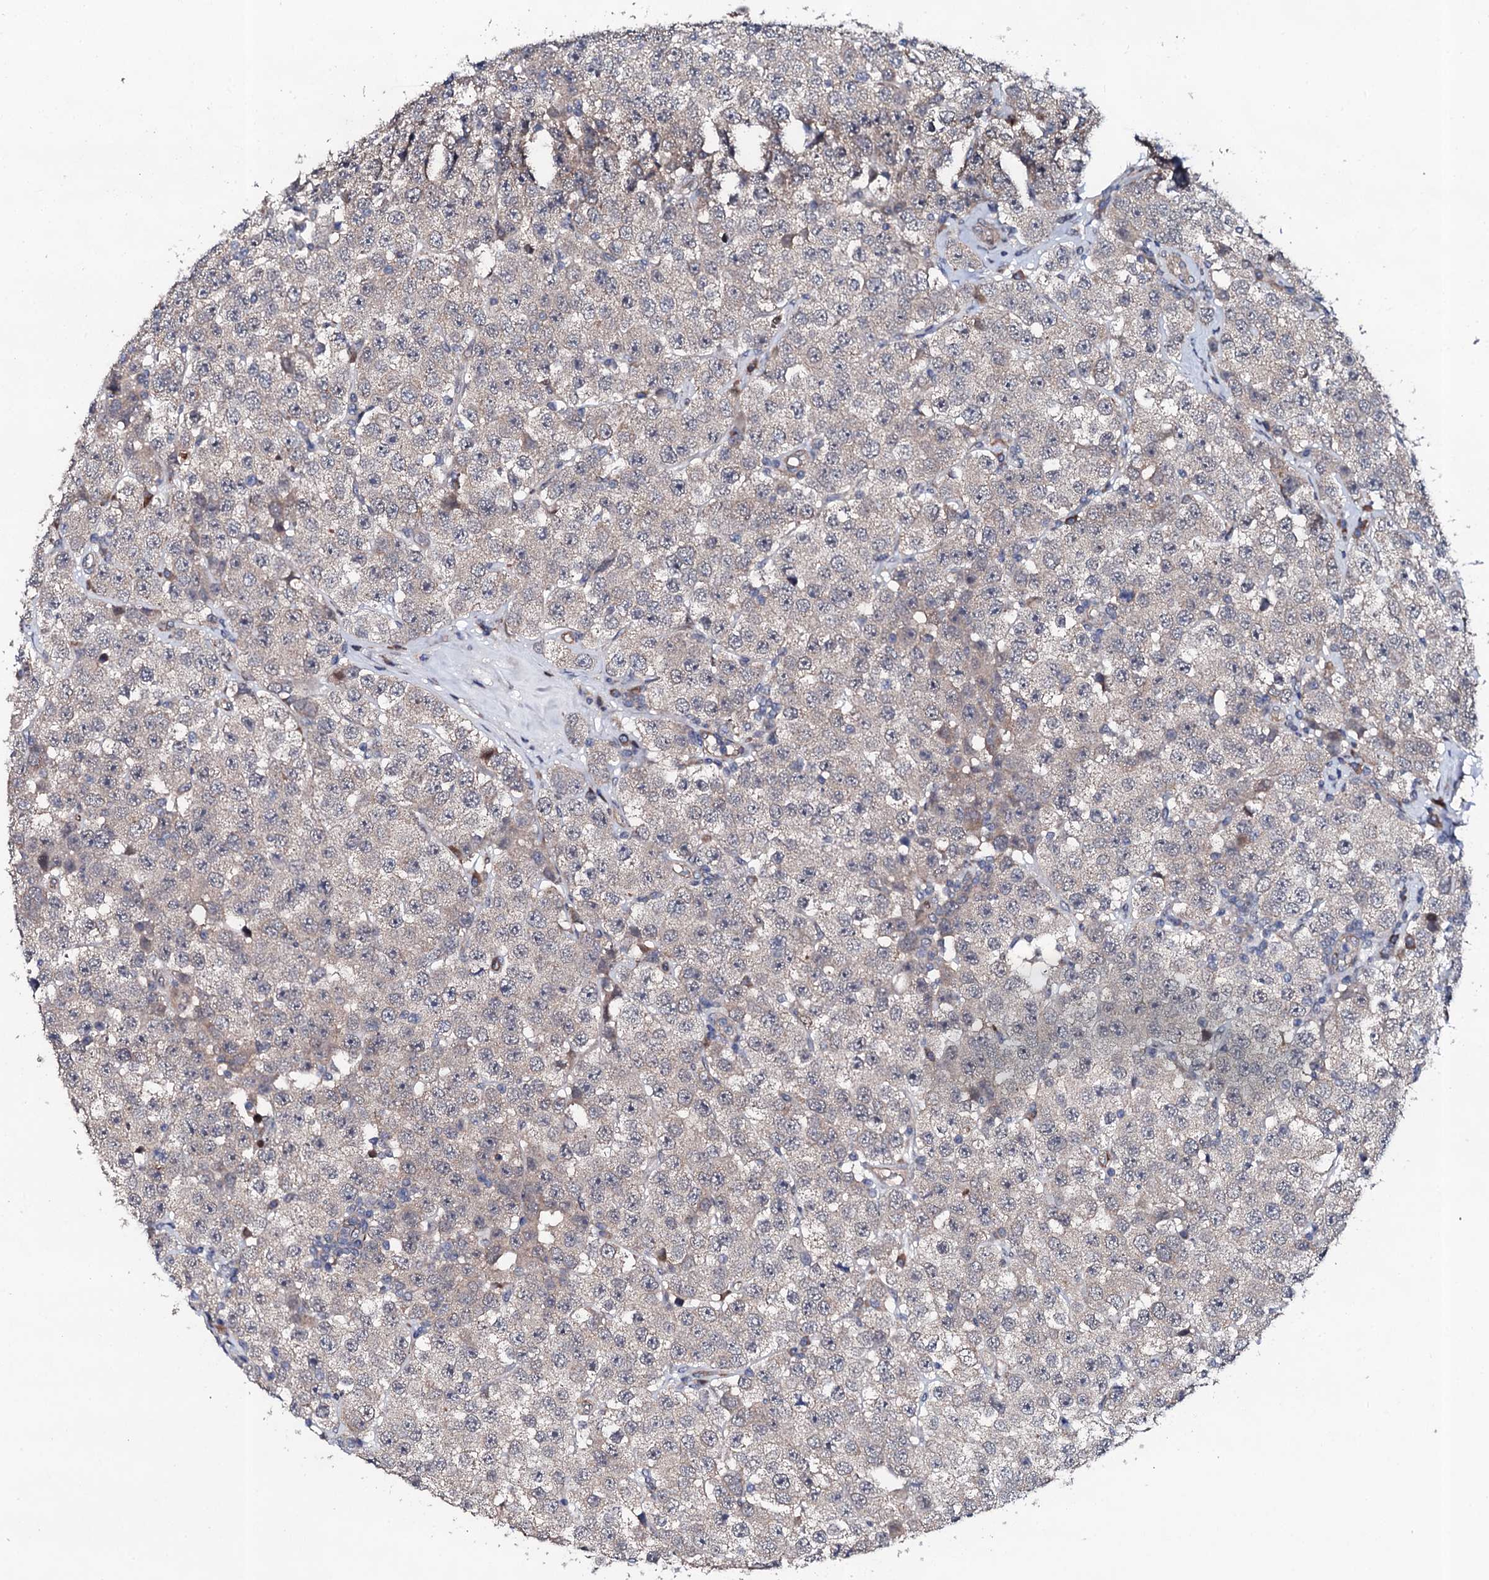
{"staining": {"intensity": "negative", "quantity": "none", "location": "none"}, "tissue": "testis cancer", "cell_type": "Tumor cells", "image_type": "cancer", "snomed": [{"axis": "morphology", "description": "Seminoma, NOS"}, {"axis": "topography", "description": "Testis"}], "caption": "The image shows no staining of tumor cells in testis cancer (seminoma).", "gene": "CIAO2A", "patient": {"sex": "male", "age": 28}}